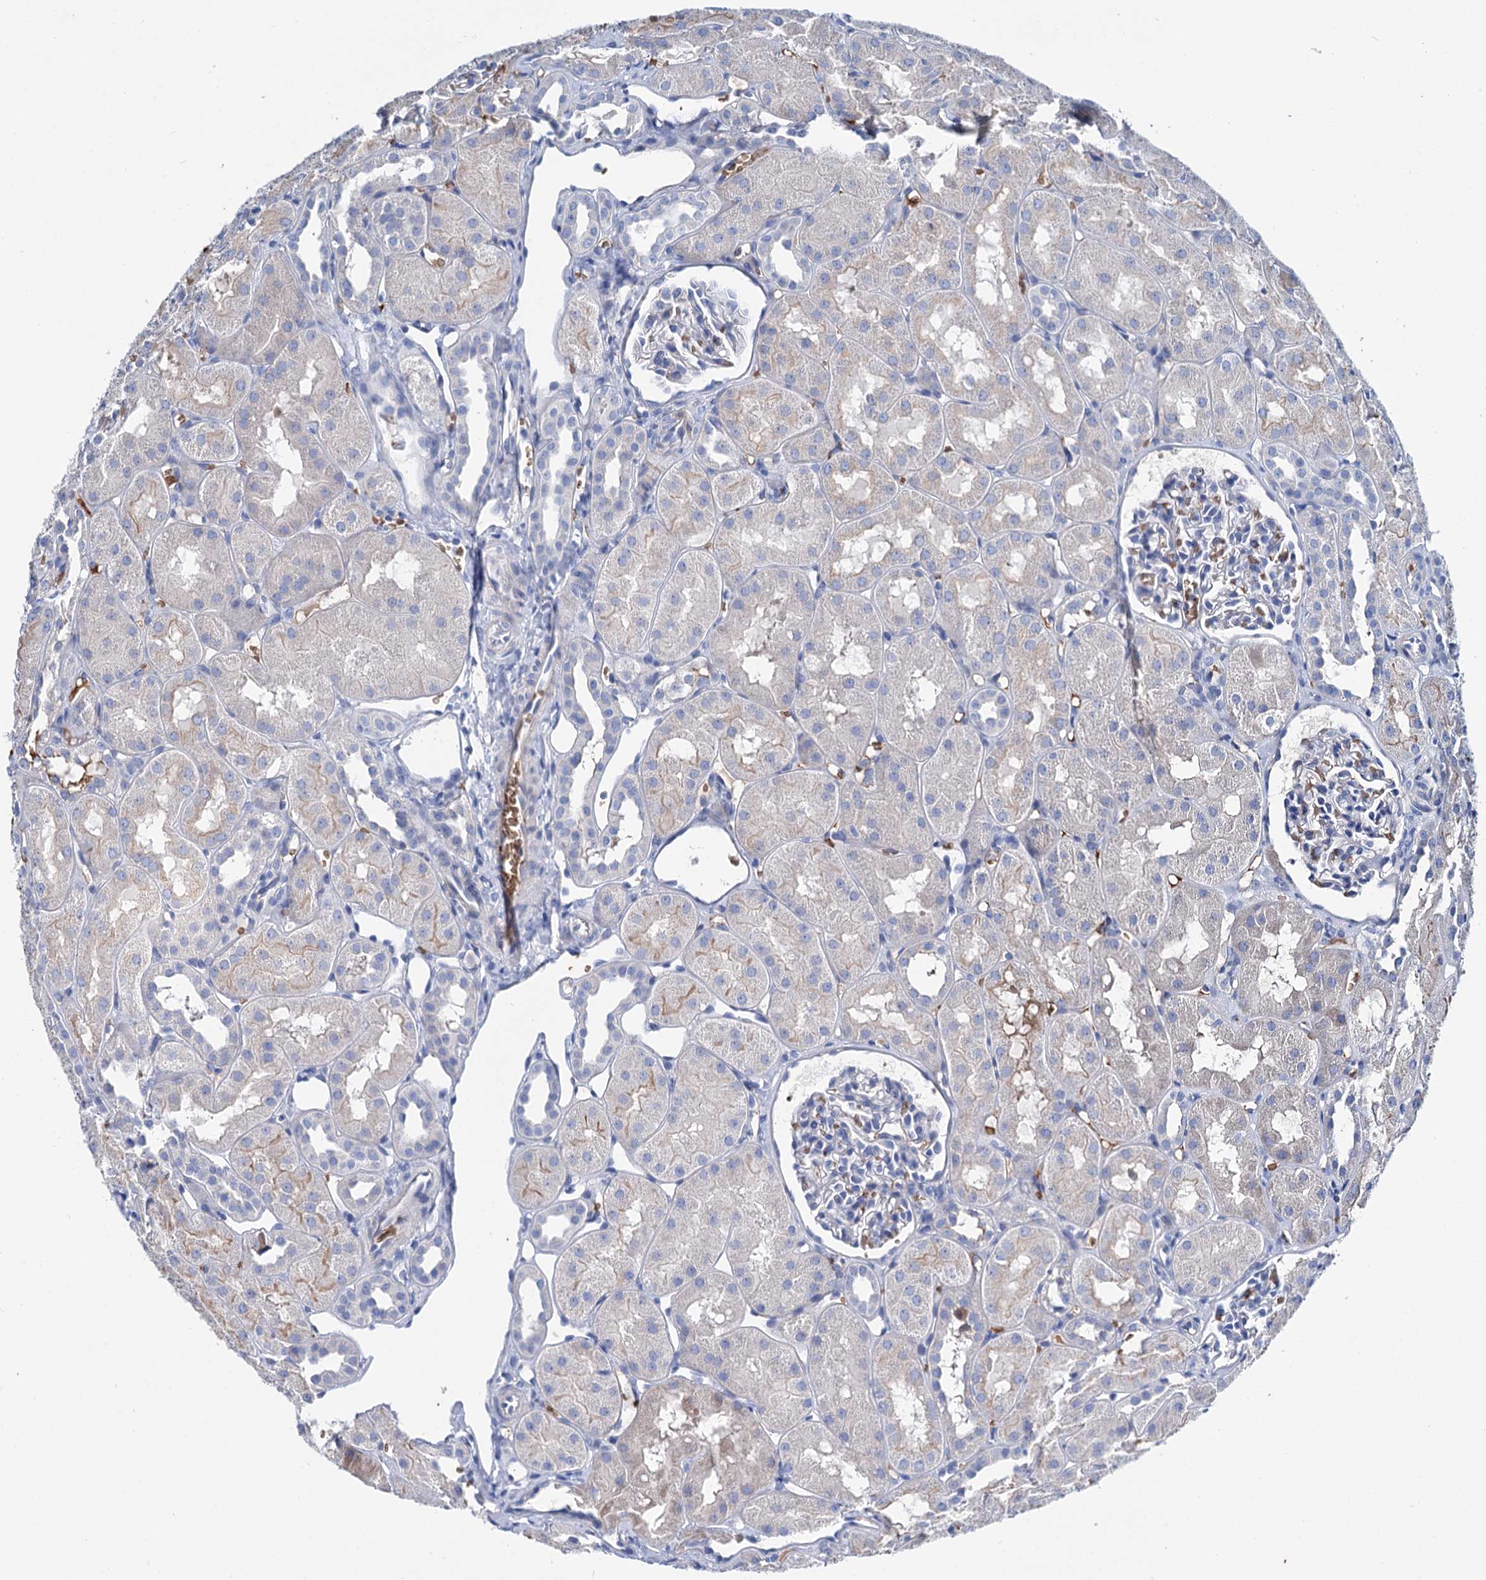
{"staining": {"intensity": "weak", "quantity": "<25%", "location": "cytoplasmic/membranous"}, "tissue": "kidney", "cell_type": "Cells in glomeruli", "image_type": "normal", "snomed": [{"axis": "morphology", "description": "Normal tissue, NOS"}, {"axis": "topography", "description": "Kidney"}, {"axis": "topography", "description": "Urinary bladder"}], "caption": "High power microscopy micrograph of an IHC photomicrograph of unremarkable kidney, revealing no significant staining in cells in glomeruli. (DAB immunohistochemistry with hematoxylin counter stain).", "gene": "RPUSD3", "patient": {"sex": "male", "age": 16}}